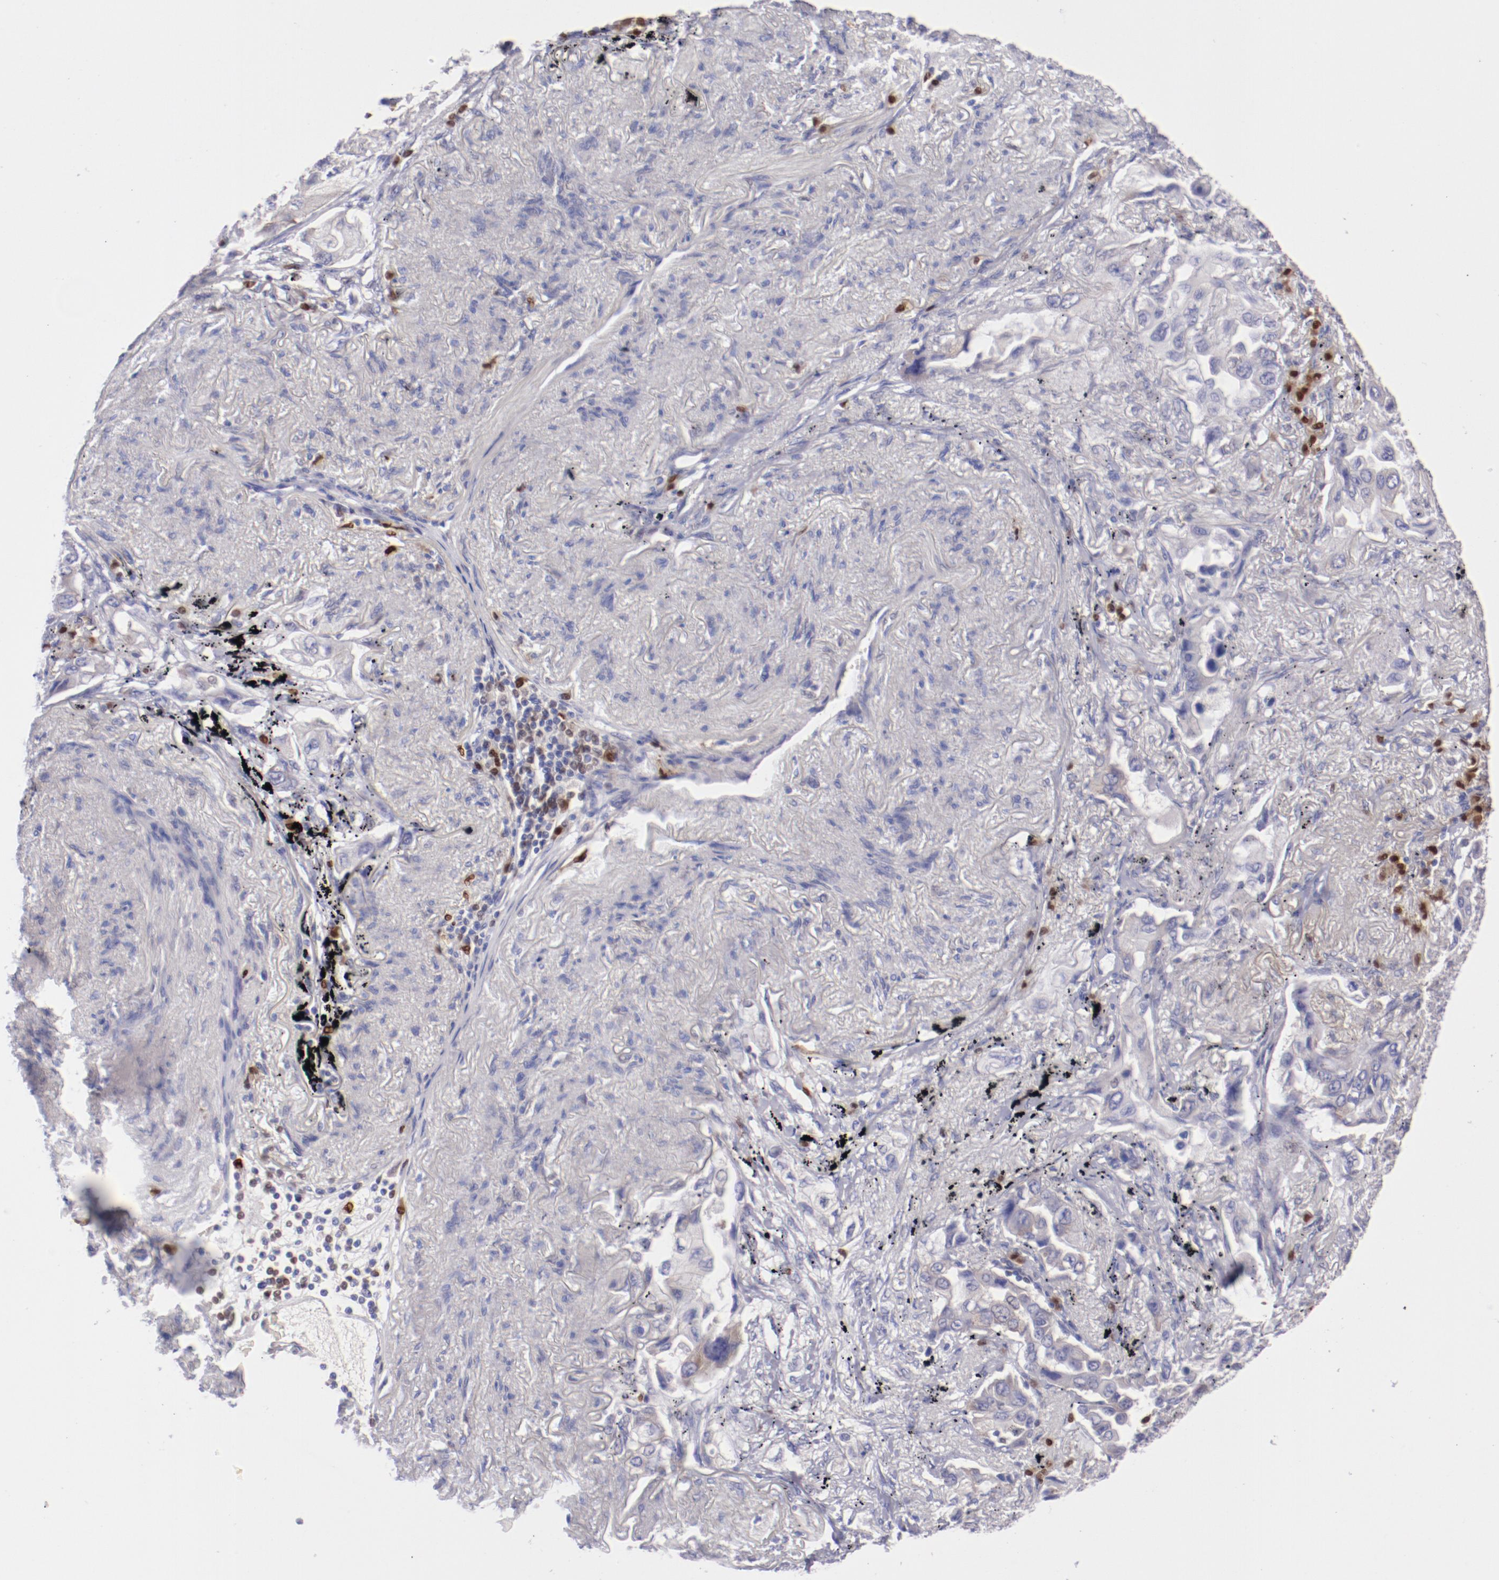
{"staining": {"intensity": "negative", "quantity": "none", "location": "none"}, "tissue": "lung cancer", "cell_type": "Tumor cells", "image_type": "cancer", "snomed": [{"axis": "morphology", "description": "Adenocarcinoma, NOS"}, {"axis": "topography", "description": "Lung"}], "caption": "A micrograph of human adenocarcinoma (lung) is negative for staining in tumor cells.", "gene": "IRF8", "patient": {"sex": "female", "age": 65}}